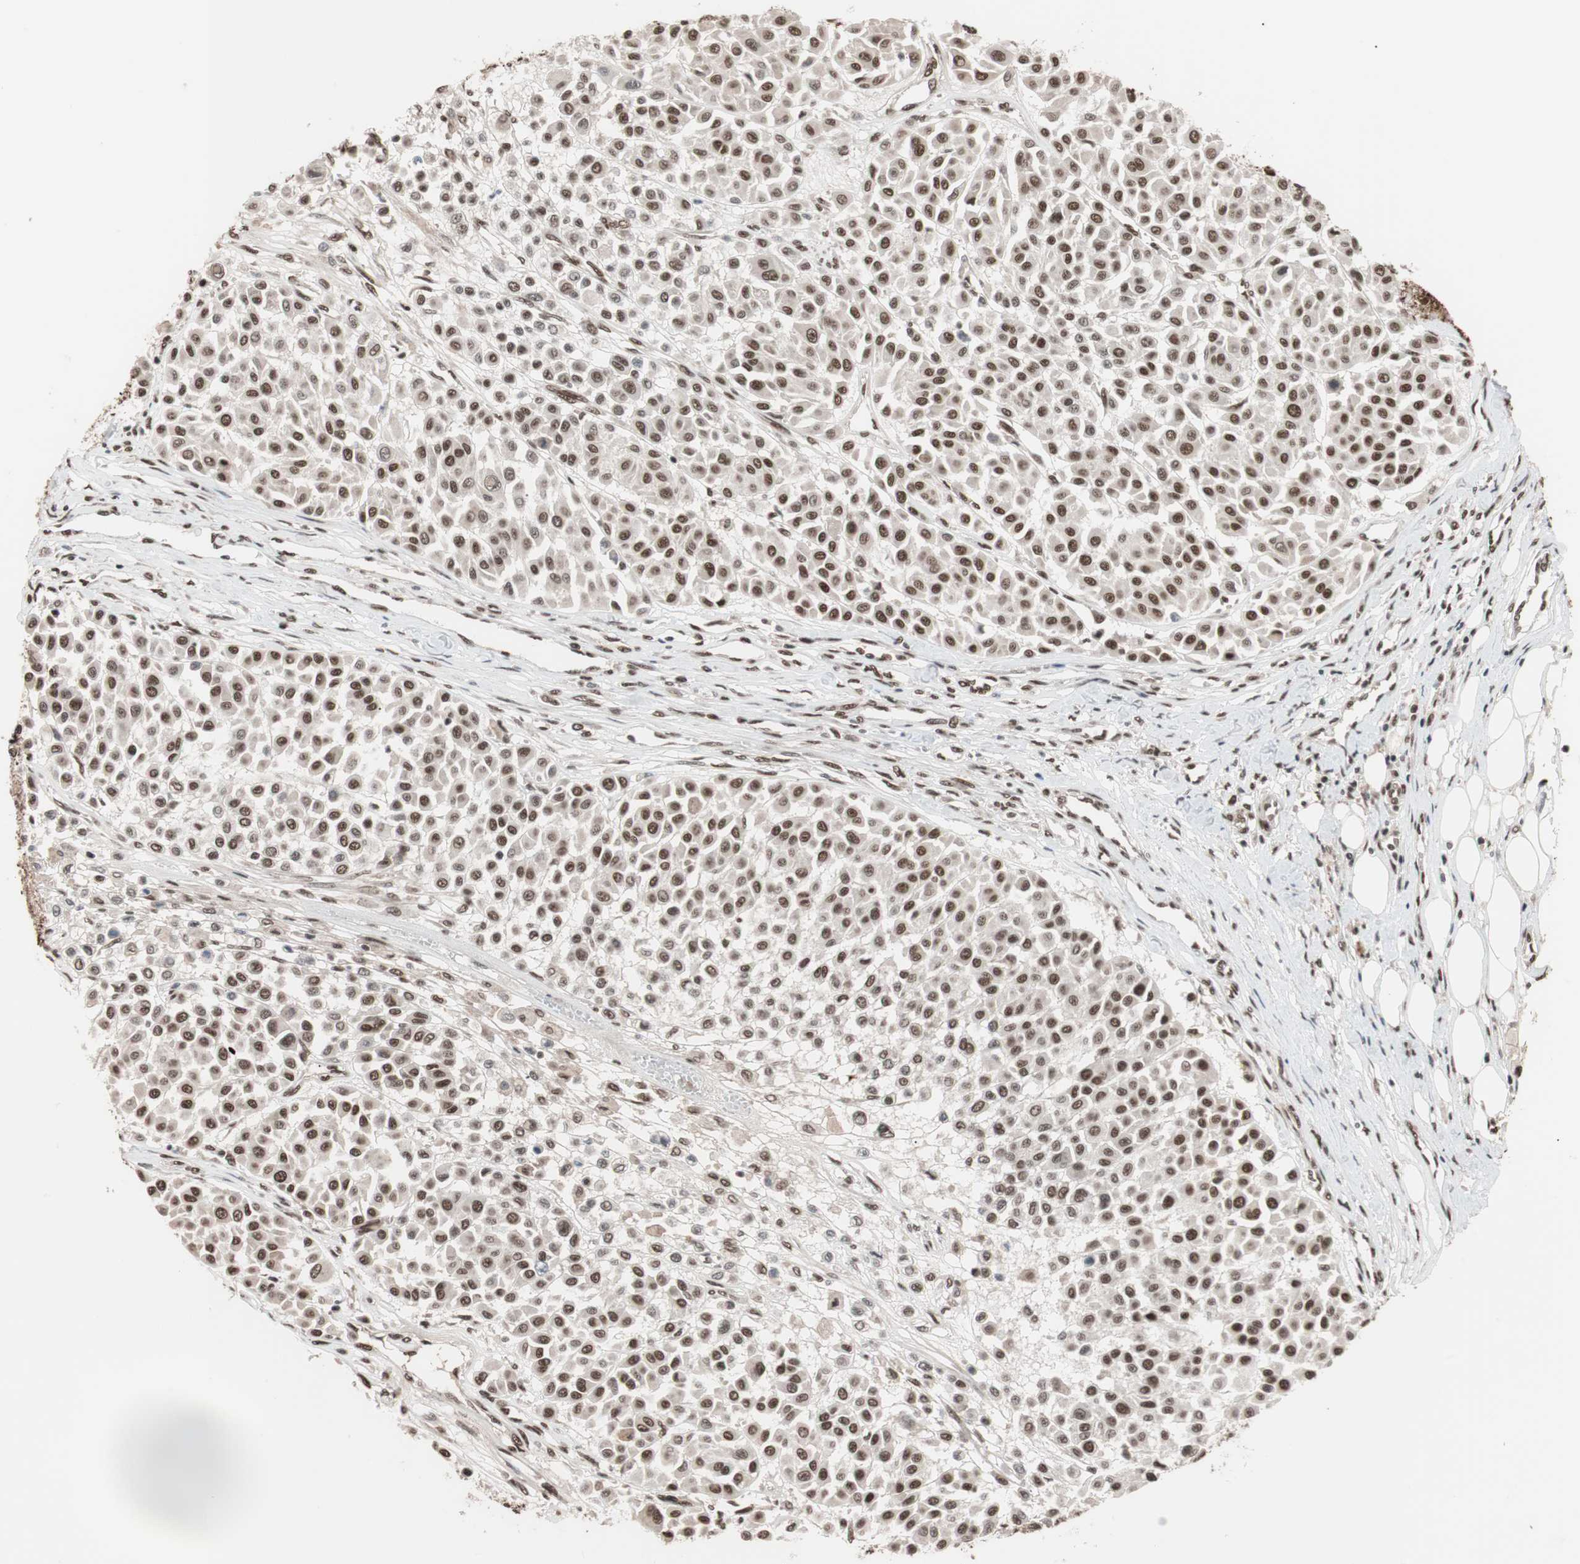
{"staining": {"intensity": "strong", "quantity": ">75%", "location": "nuclear"}, "tissue": "melanoma", "cell_type": "Tumor cells", "image_type": "cancer", "snomed": [{"axis": "morphology", "description": "Malignant melanoma, Metastatic site"}, {"axis": "topography", "description": "Soft tissue"}], "caption": "Human malignant melanoma (metastatic site) stained for a protein (brown) displays strong nuclear positive positivity in about >75% of tumor cells.", "gene": "CHAMP1", "patient": {"sex": "male", "age": 41}}